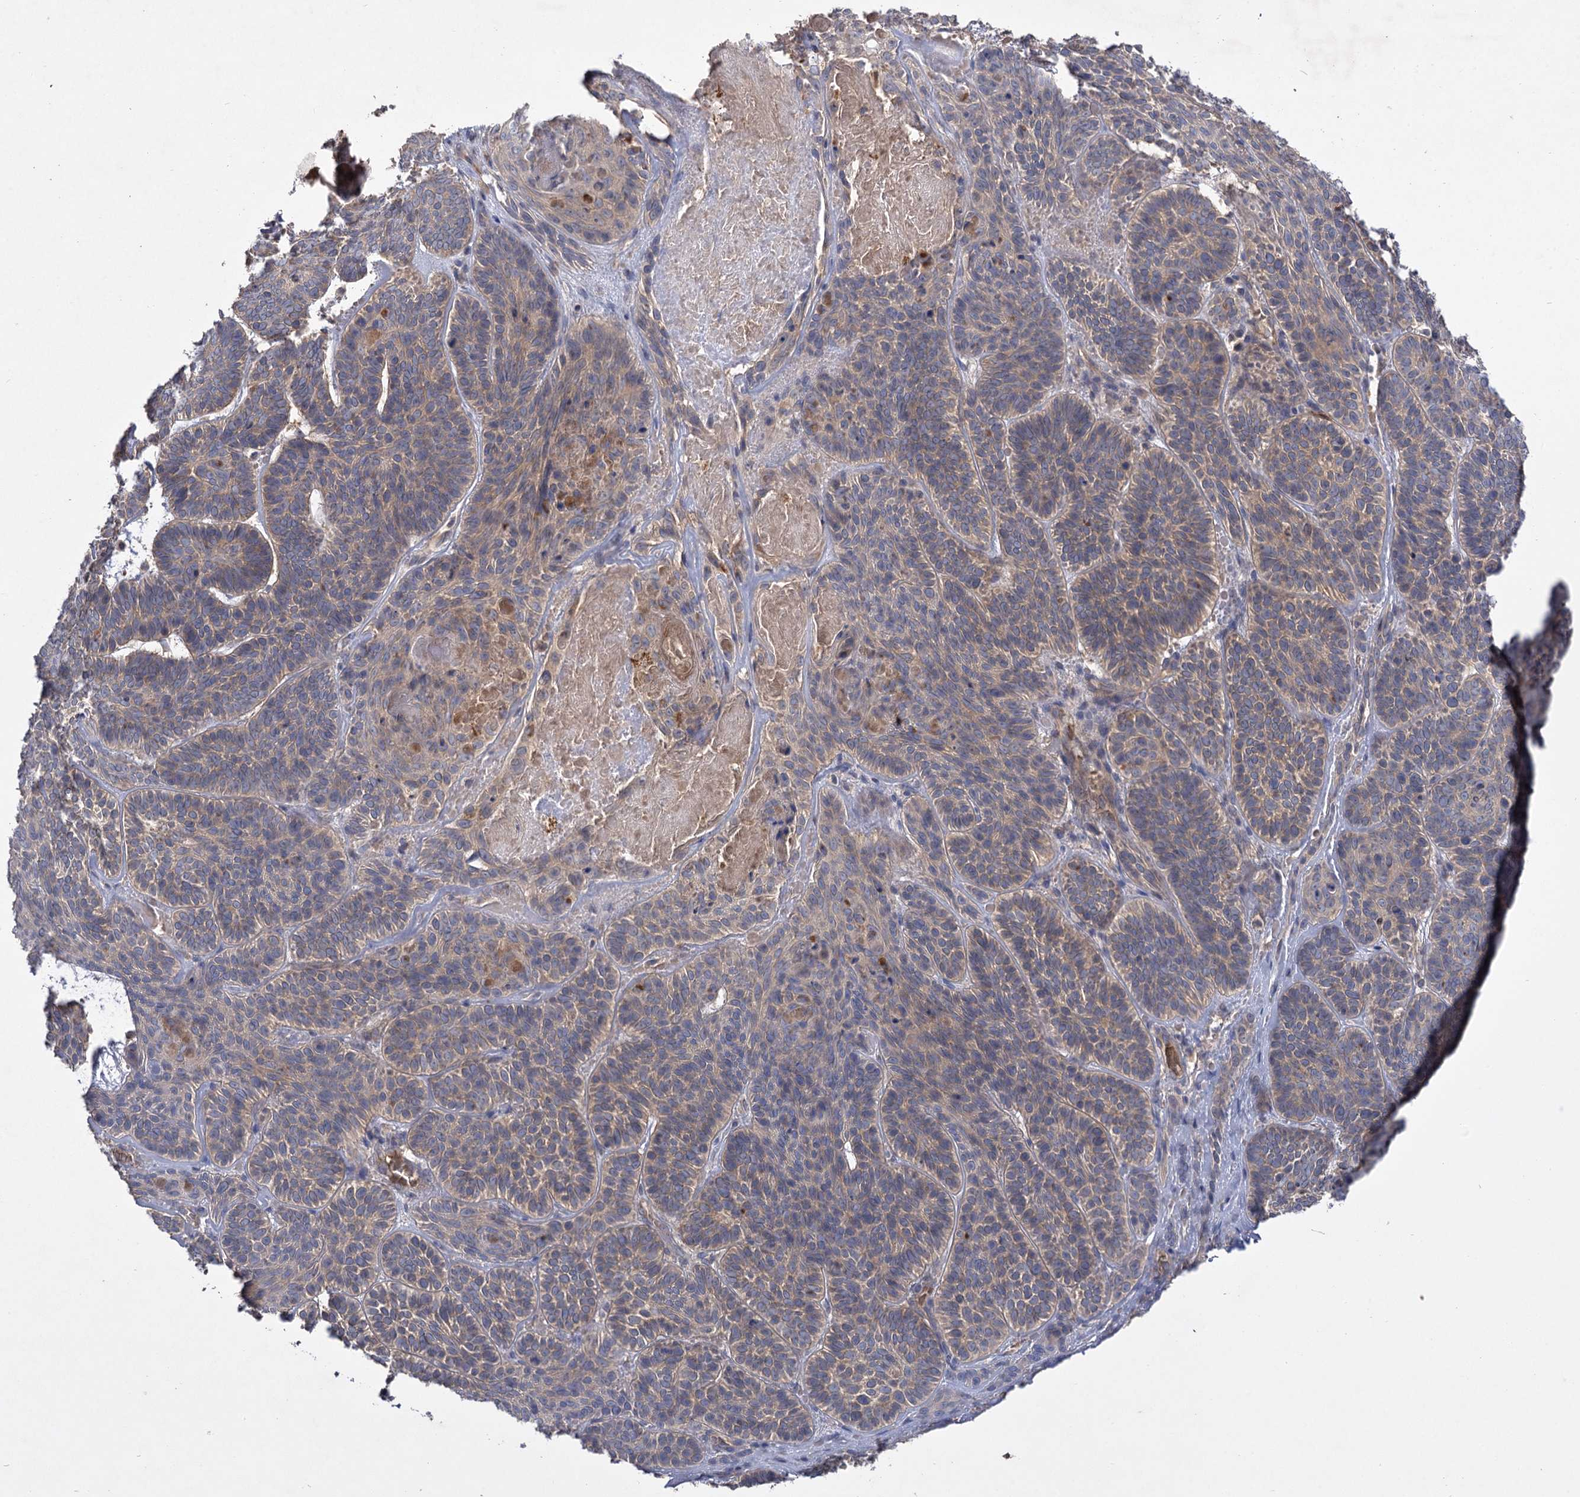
{"staining": {"intensity": "weak", "quantity": "25%-75%", "location": "cytoplasmic/membranous"}, "tissue": "skin cancer", "cell_type": "Tumor cells", "image_type": "cancer", "snomed": [{"axis": "morphology", "description": "Basal cell carcinoma"}, {"axis": "topography", "description": "Skin"}], "caption": "Protein analysis of basal cell carcinoma (skin) tissue demonstrates weak cytoplasmic/membranous staining in about 25%-75% of tumor cells.", "gene": "USP50", "patient": {"sex": "male", "age": 85}}